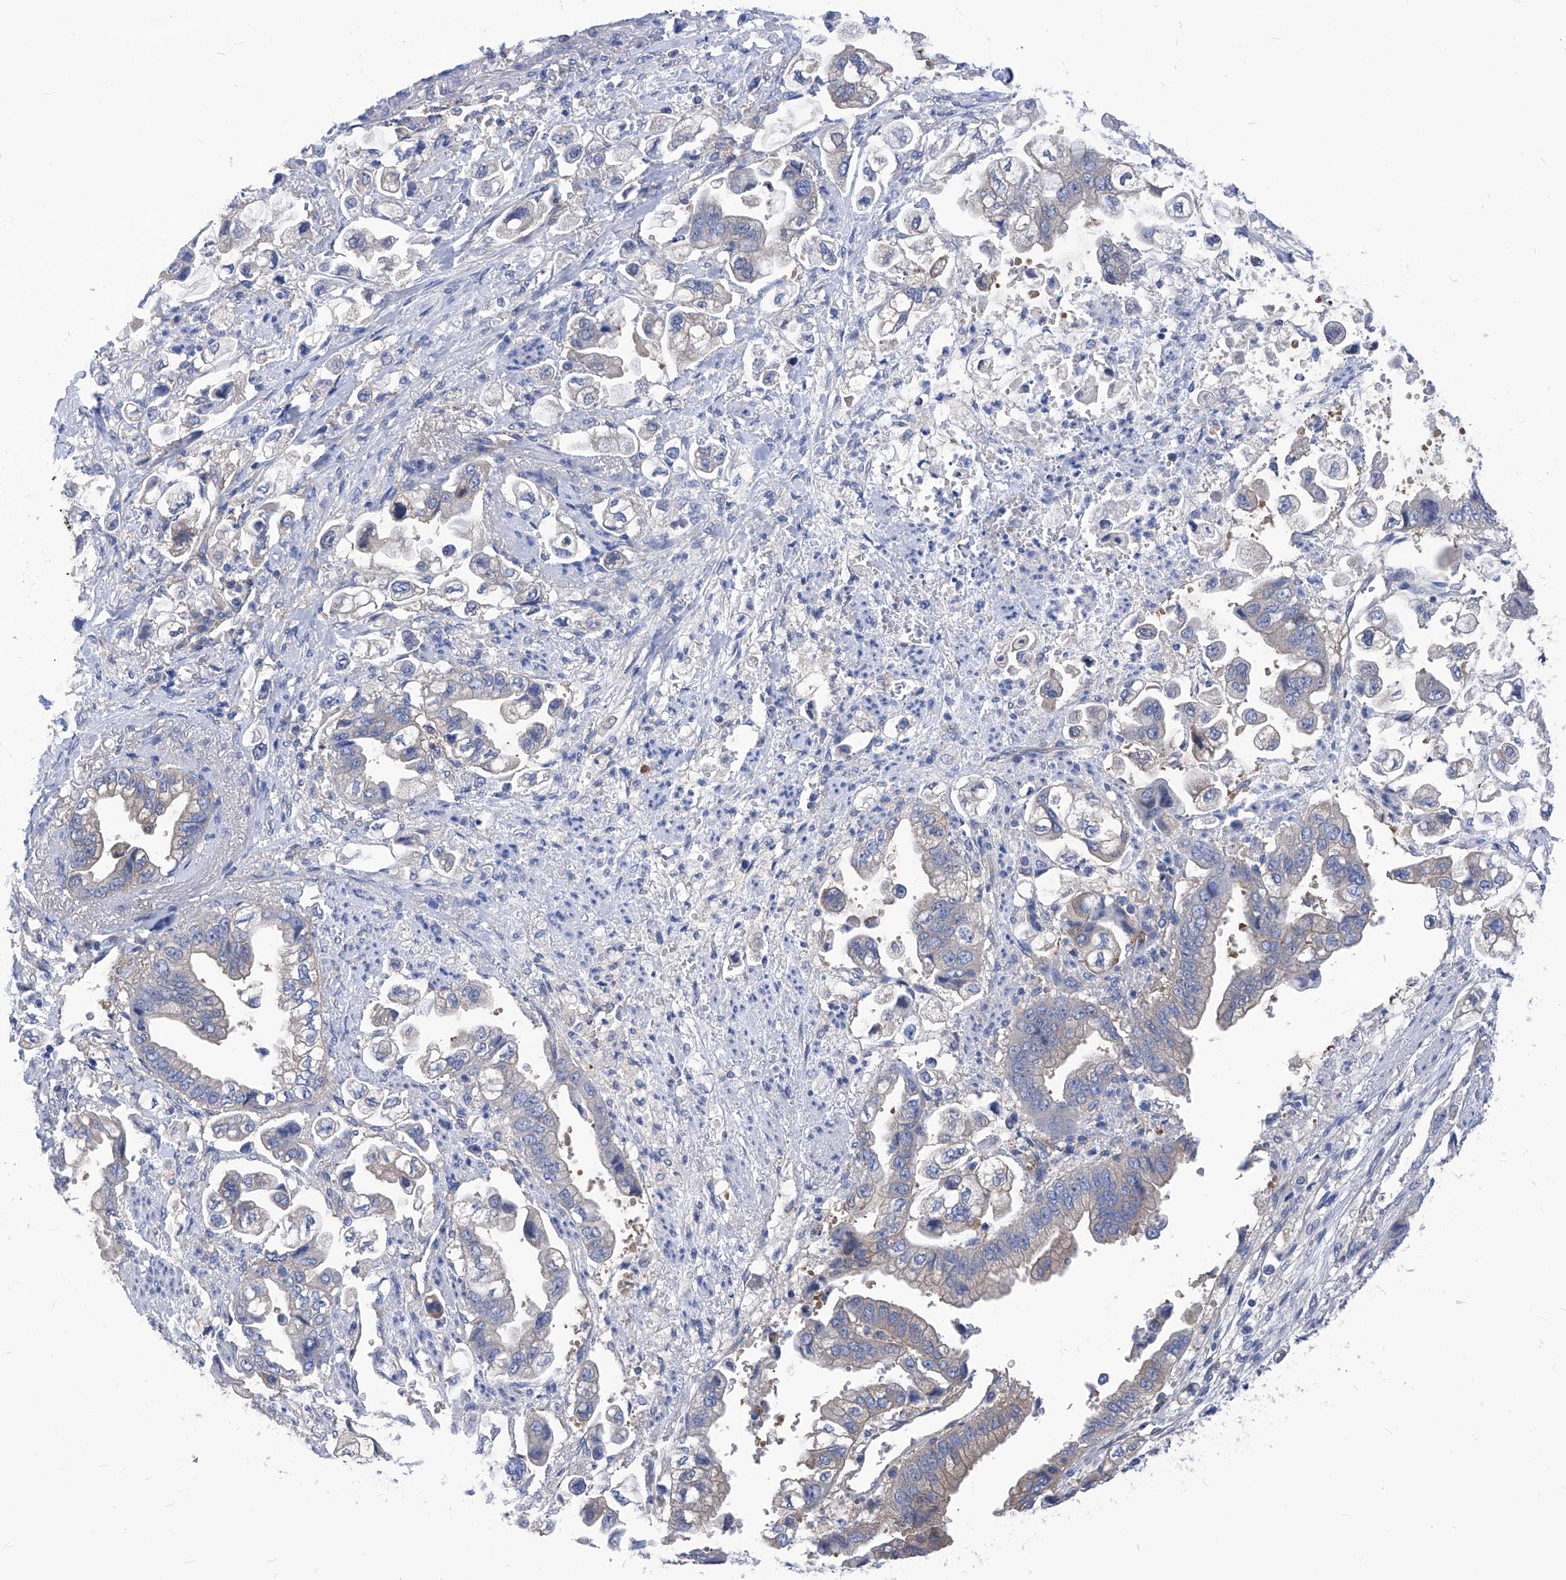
{"staining": {"intensity": "negative", "quantity": "none", "location": "none"}, "tissue": "stomach cancer", "cell_type": "Tumor cells", "image_type": "cancer", "snomed": [{"axis": "morphology", "description": "Adenocarcinoma, NOS"}, {"axis": "topography", "description": "Stomach"}], "caption": "Tumor cells show no significant positivity in stomach cancer (adenocarcinoma).", "gene": "XPNPEP1", "patient": {"sex": "male", "age": 62}}